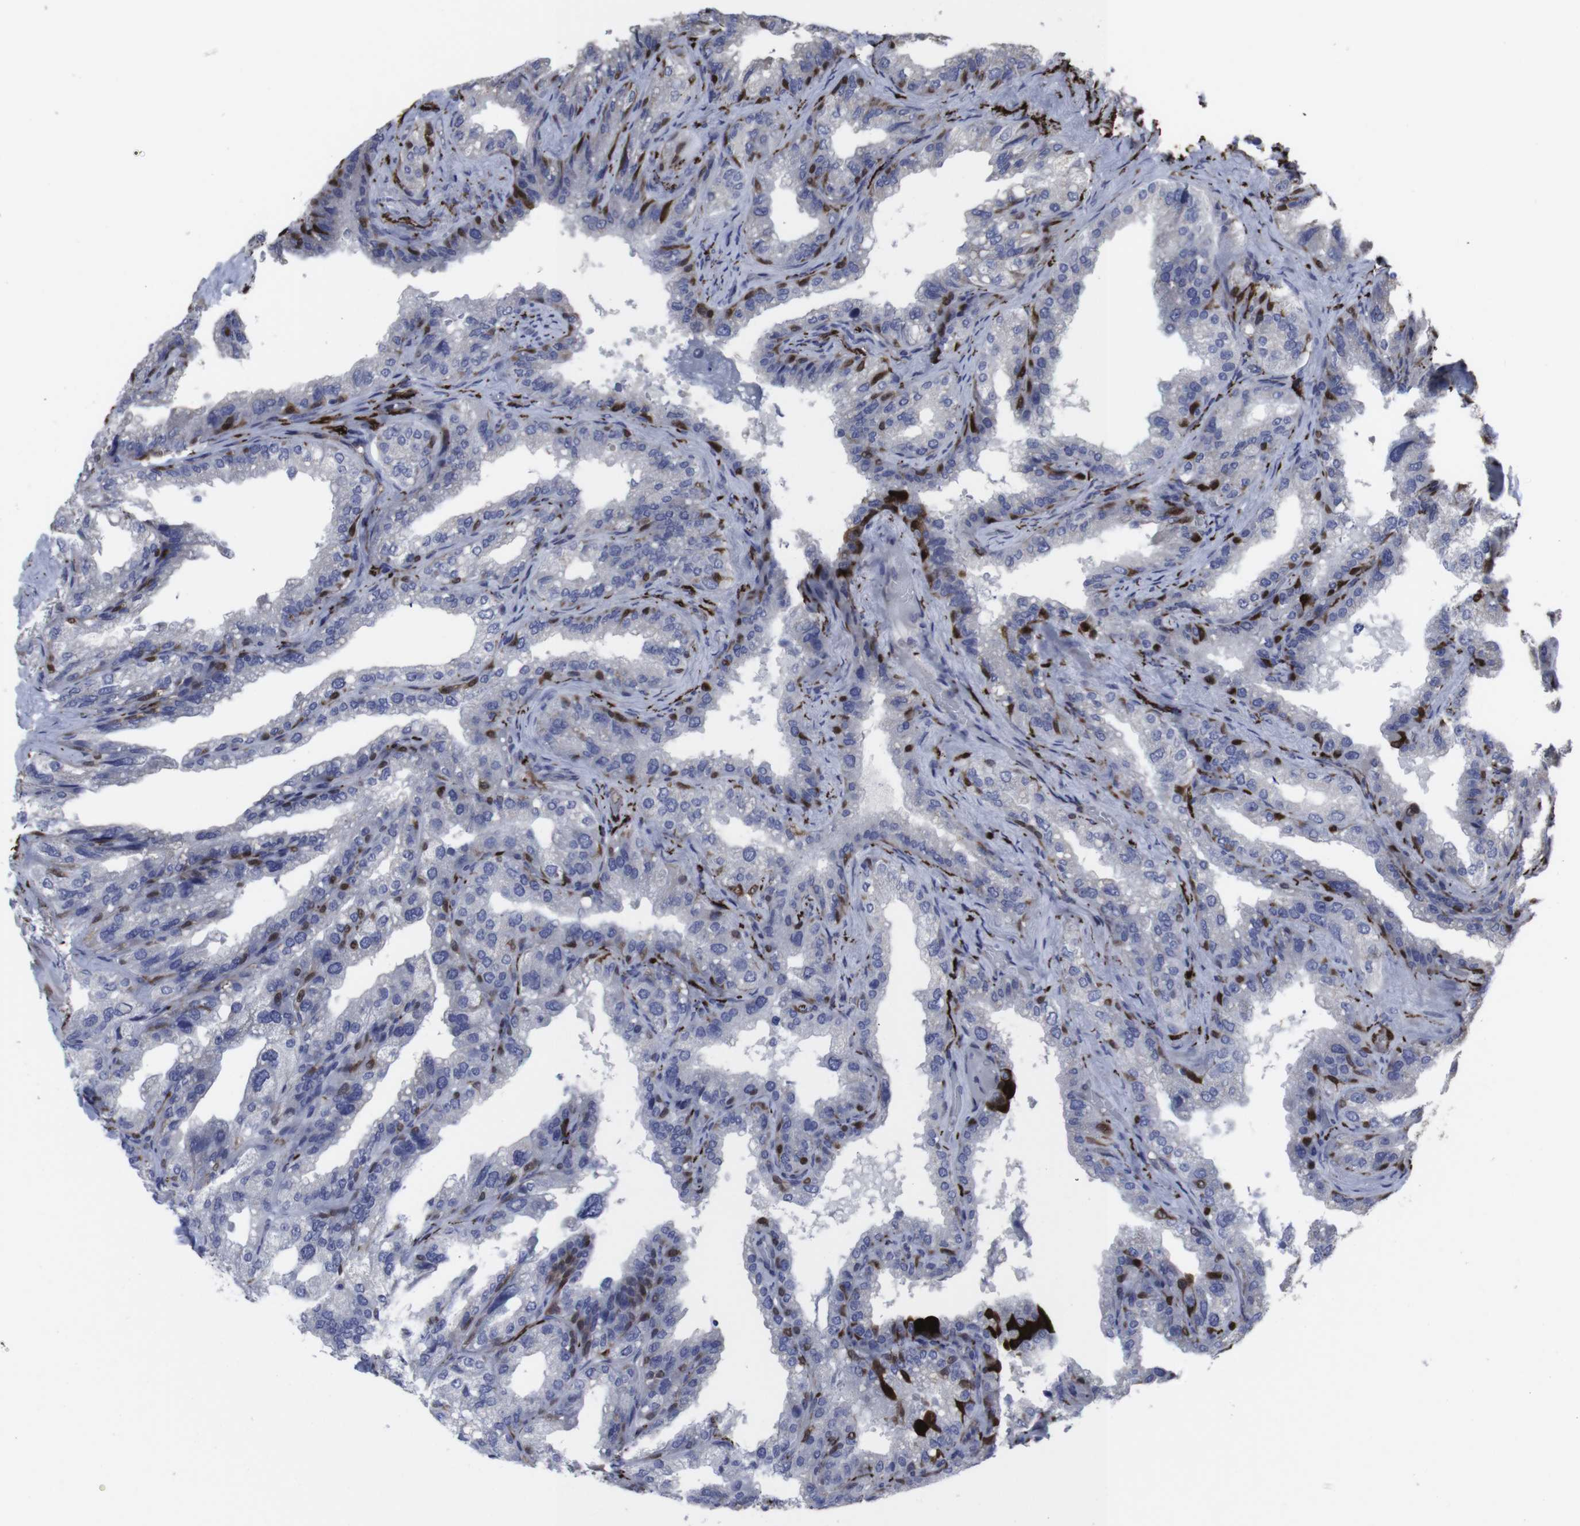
{"staining": {"intensity": "negative", "quantity": "none", "location": "none"}, "tissue": "seminal vesicle", "cell_type": "Glandular cells", "image_type": "normal", "snomed": [{"axis": "morphology", "description": "Normal tissue, NOS"}, {"axis": "topography", "description": "Seminal veicle"}], "caption": "This is an IHC micrograph of unremarkable human seminal vesicle. There is no positivity in glandular cells.", "gene": "SNCG", "patient": {"sex": "male", "age": 68}}